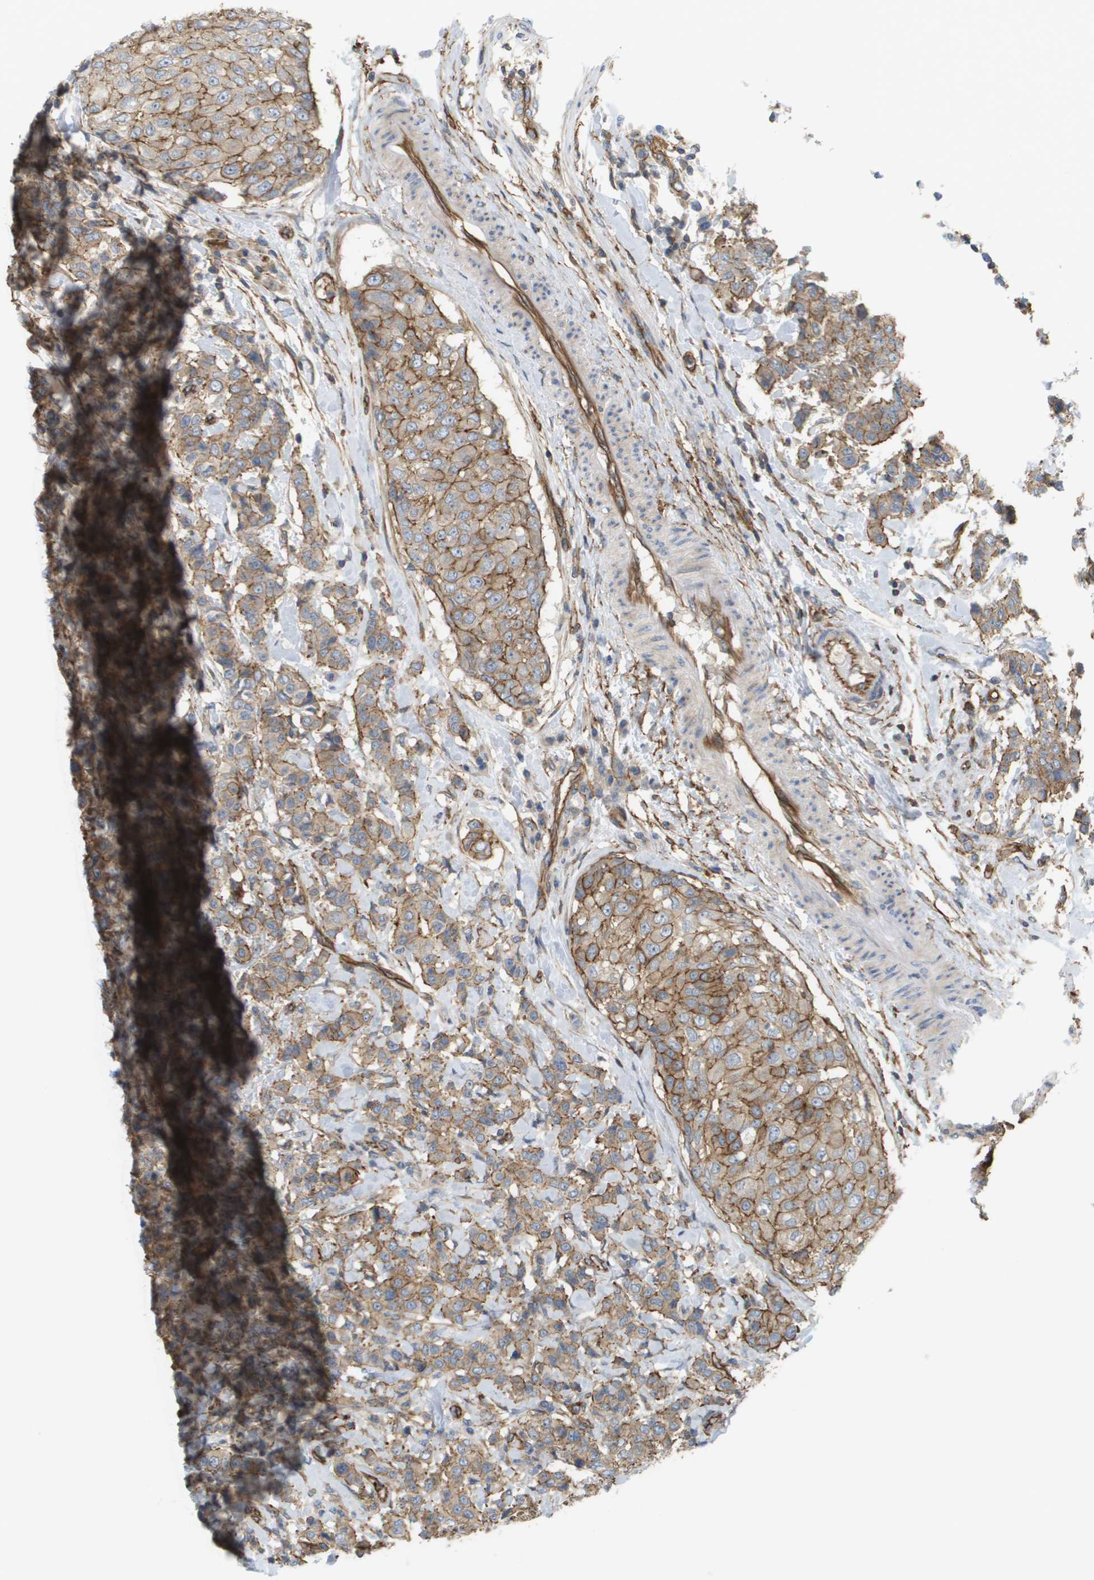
{"staining": {"intensity": "moderate", "quantity": ">75%", "location": "cytoplasmic/membranous"}, "tissue": "breast cancer", "cell_type": "Tumor cells", "image_type": "cancer", "snomed": [{"axis": "morphology", "description": "Duct carcinoma"}, {"axis": "topography", "description": "Breast"}], "caption": "Breast cancer (invasive ductal carcinoma) stained with a brown dye reveals moderate cytoplasmic/membranous positive positivity in about >75% of tumor cells.", "gene": "SGMS2", "patient": {"sex": "female", "age": 27}}